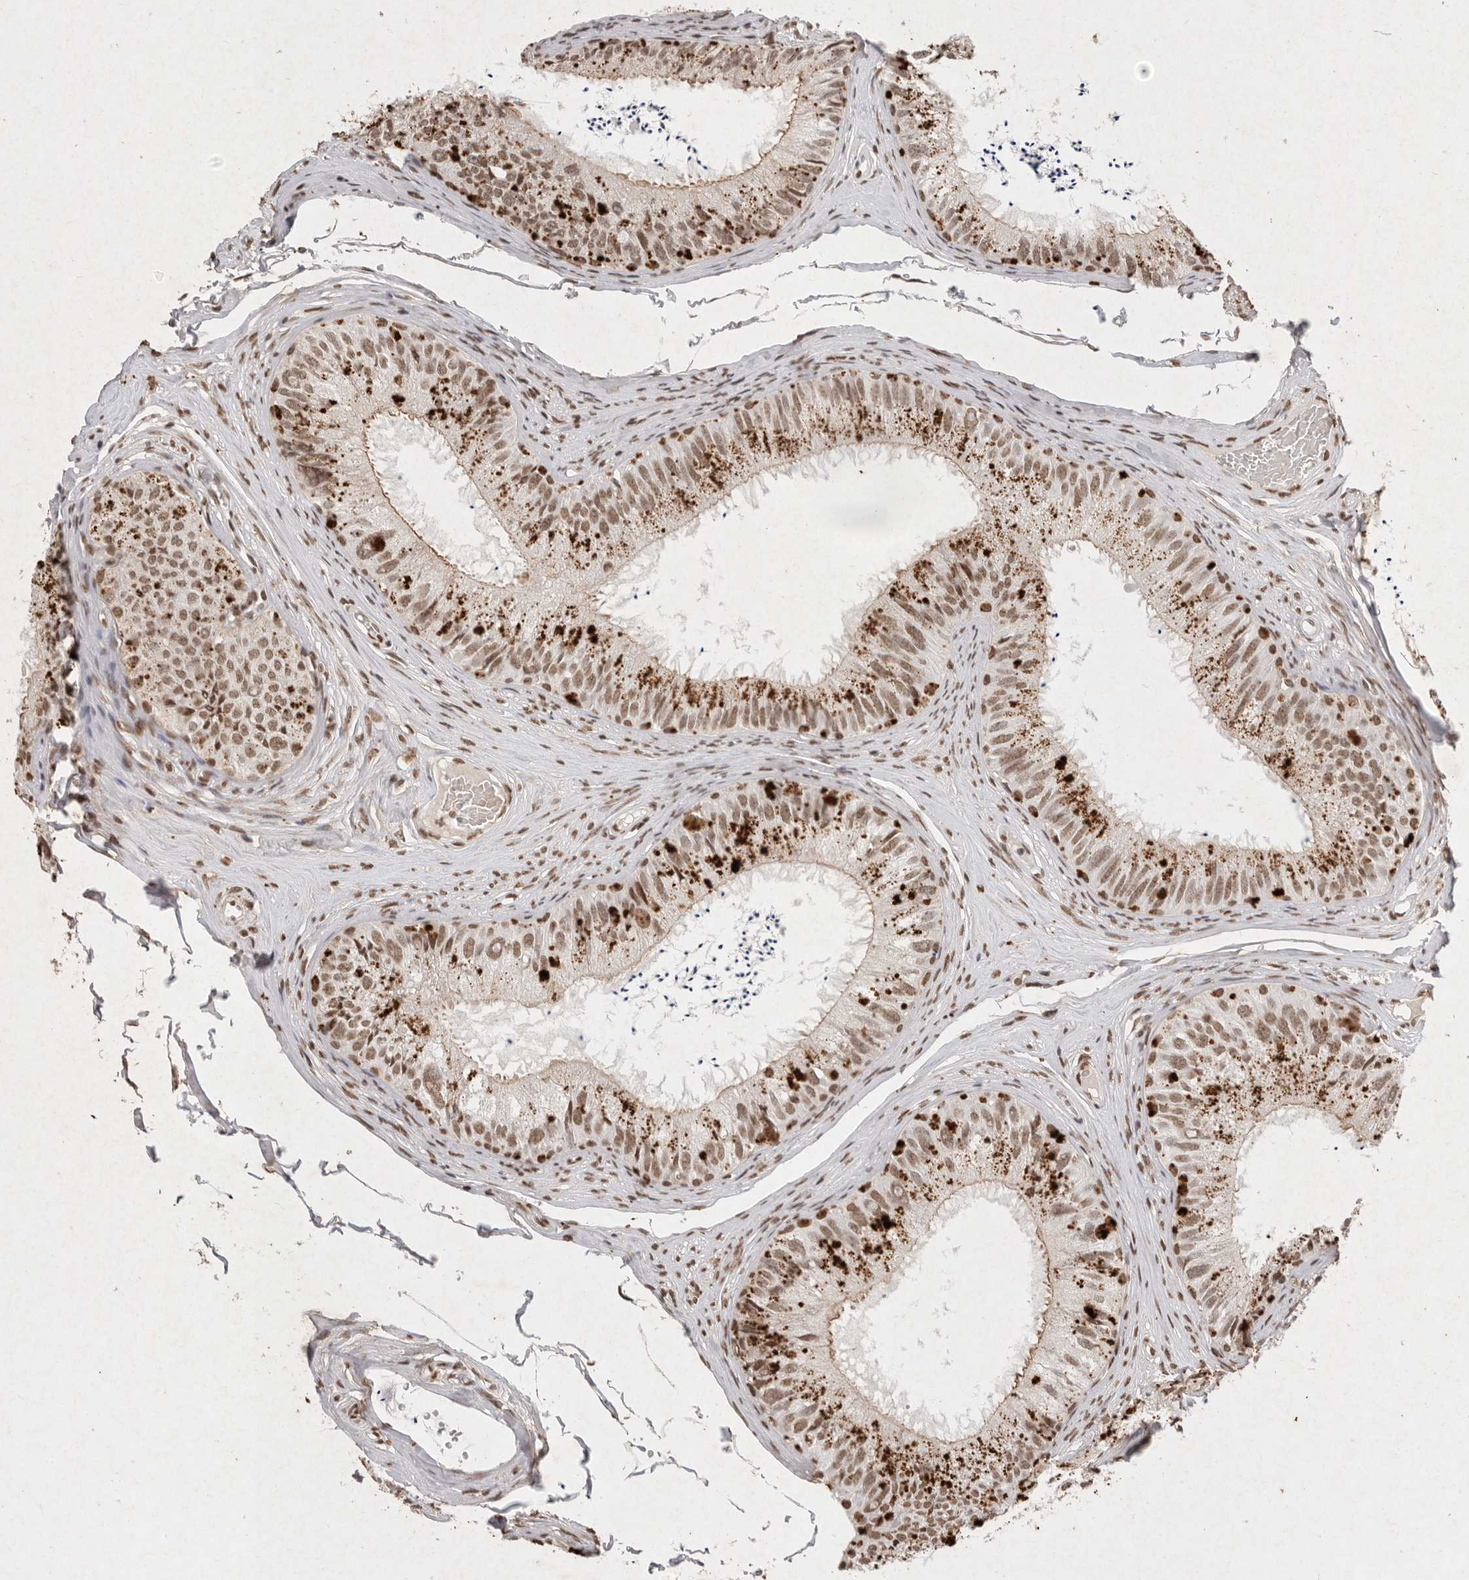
{"staining": {"intensity": "moderate", "quantity": ">75%", "location": "cytoplasmic/membranous,nuclear"}, "tissue": "epididymis", "cell_type": "Glandular cells", "image_type": "normal", "snomed": [{"axis": "morphology", "description": "Normal tissue, NOS"}, {"axis": "topography", "description": "Epididymis"}], "caption": "Human epididymis stained with a brown dye shows moderate cytoplasmic/membranous,nuclear positive positivity in about >75% of glandular cells.", "gene": "NKX3", "patient": {"sex": "male", "age": 79}}